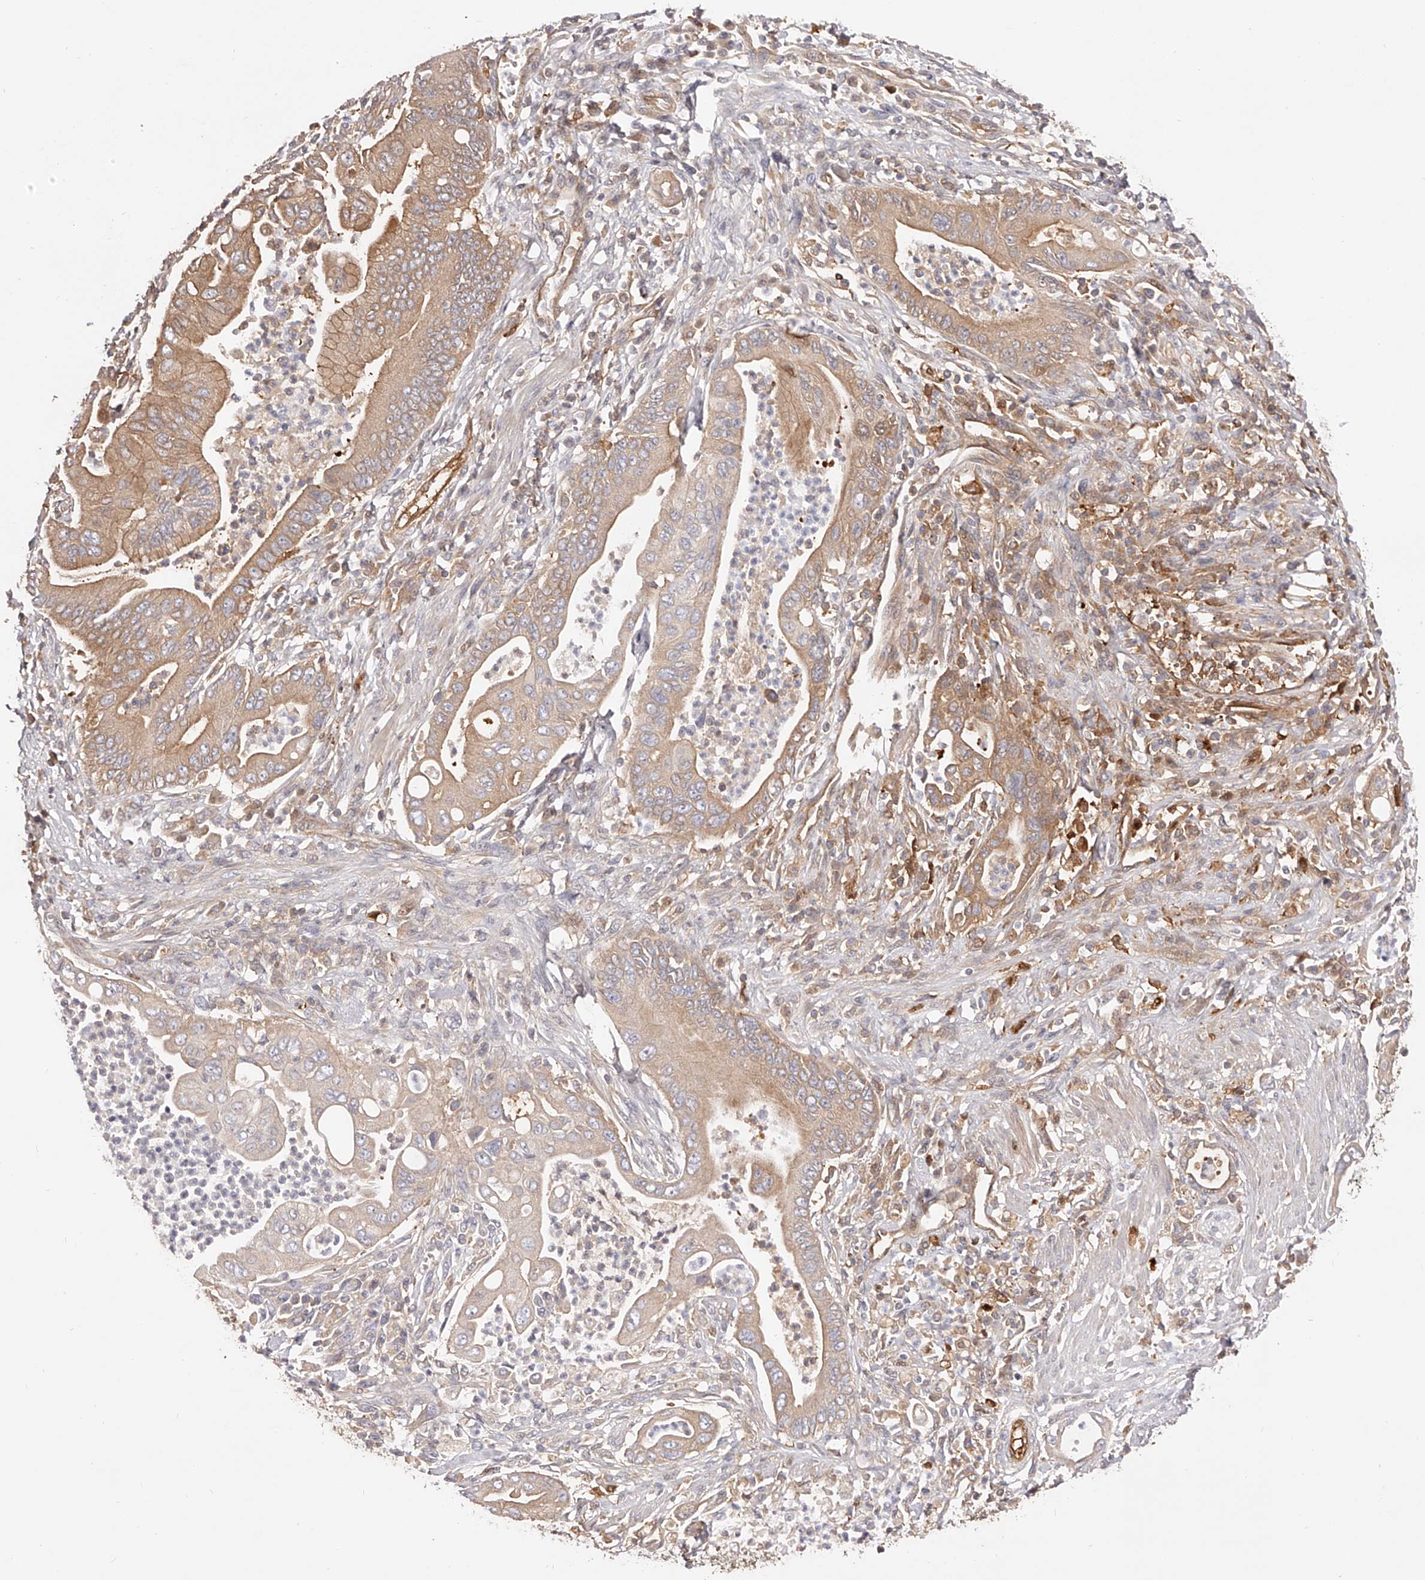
{"staining": {"intensity": "moderate", "quantity": ">75%", "location": "cytoplasmic/membranous"}, "tissue": "pancreatic cancer", "cell_type": "Tumor cells", "image_type": "cancer", "snomed": [{"axis": "morphology", "description": "Adenocarcinoma, NOS"}, {"axis": "topography", "description": "Pancreas"}], "caption": "Pancreatic cancer (adenocarcinoma) stained for a protein (brown) shows moderate cytoplasmic/membranous positive positivity in approximately >75% of tumor cells.", "gene": "LAP3", "patient": {"sex": "male", "age": 78}}